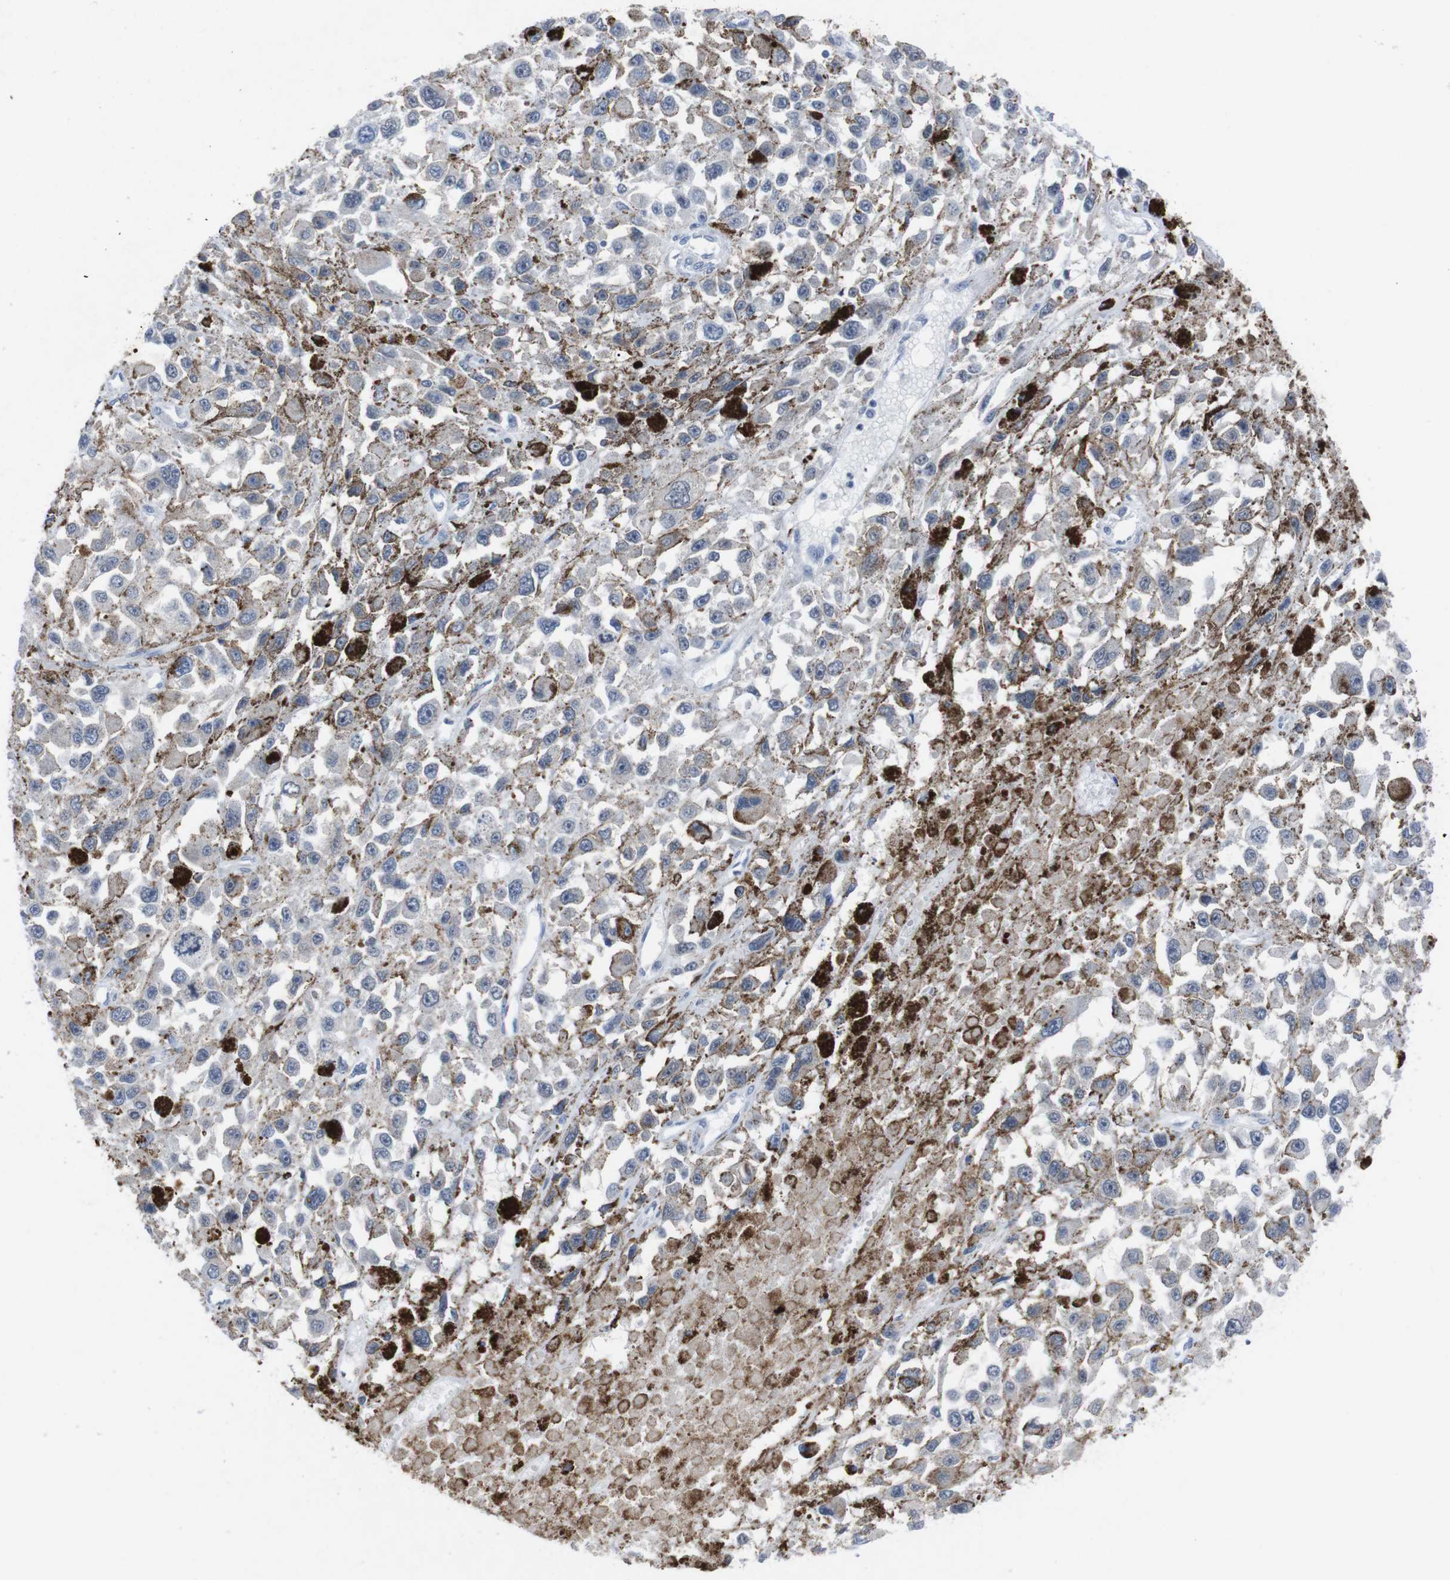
{"staining": {"intensity": "weak", "quantity": "<25%", "location": "cytoplasmic/membranous"}, "tissue": "melanoma", "cell_type": "Tumor cells", "image_type": "cancer", "snomed": [{"axis": "morphology", "description": "Malignant melanoma, Metastatic site"}, {"axis": "topography", "description": "Lymph node"}], "caption": "Tumor cells are negative for protein expression in human melanoma. Brightfield microscopy of IHC stained with DAB (3,3'-diaminobenzidine) (brown) and hematoxylin (blue), captured at high magnification.", "gene": "IRF4", "patient": {"sex": "male", "age": 59}}